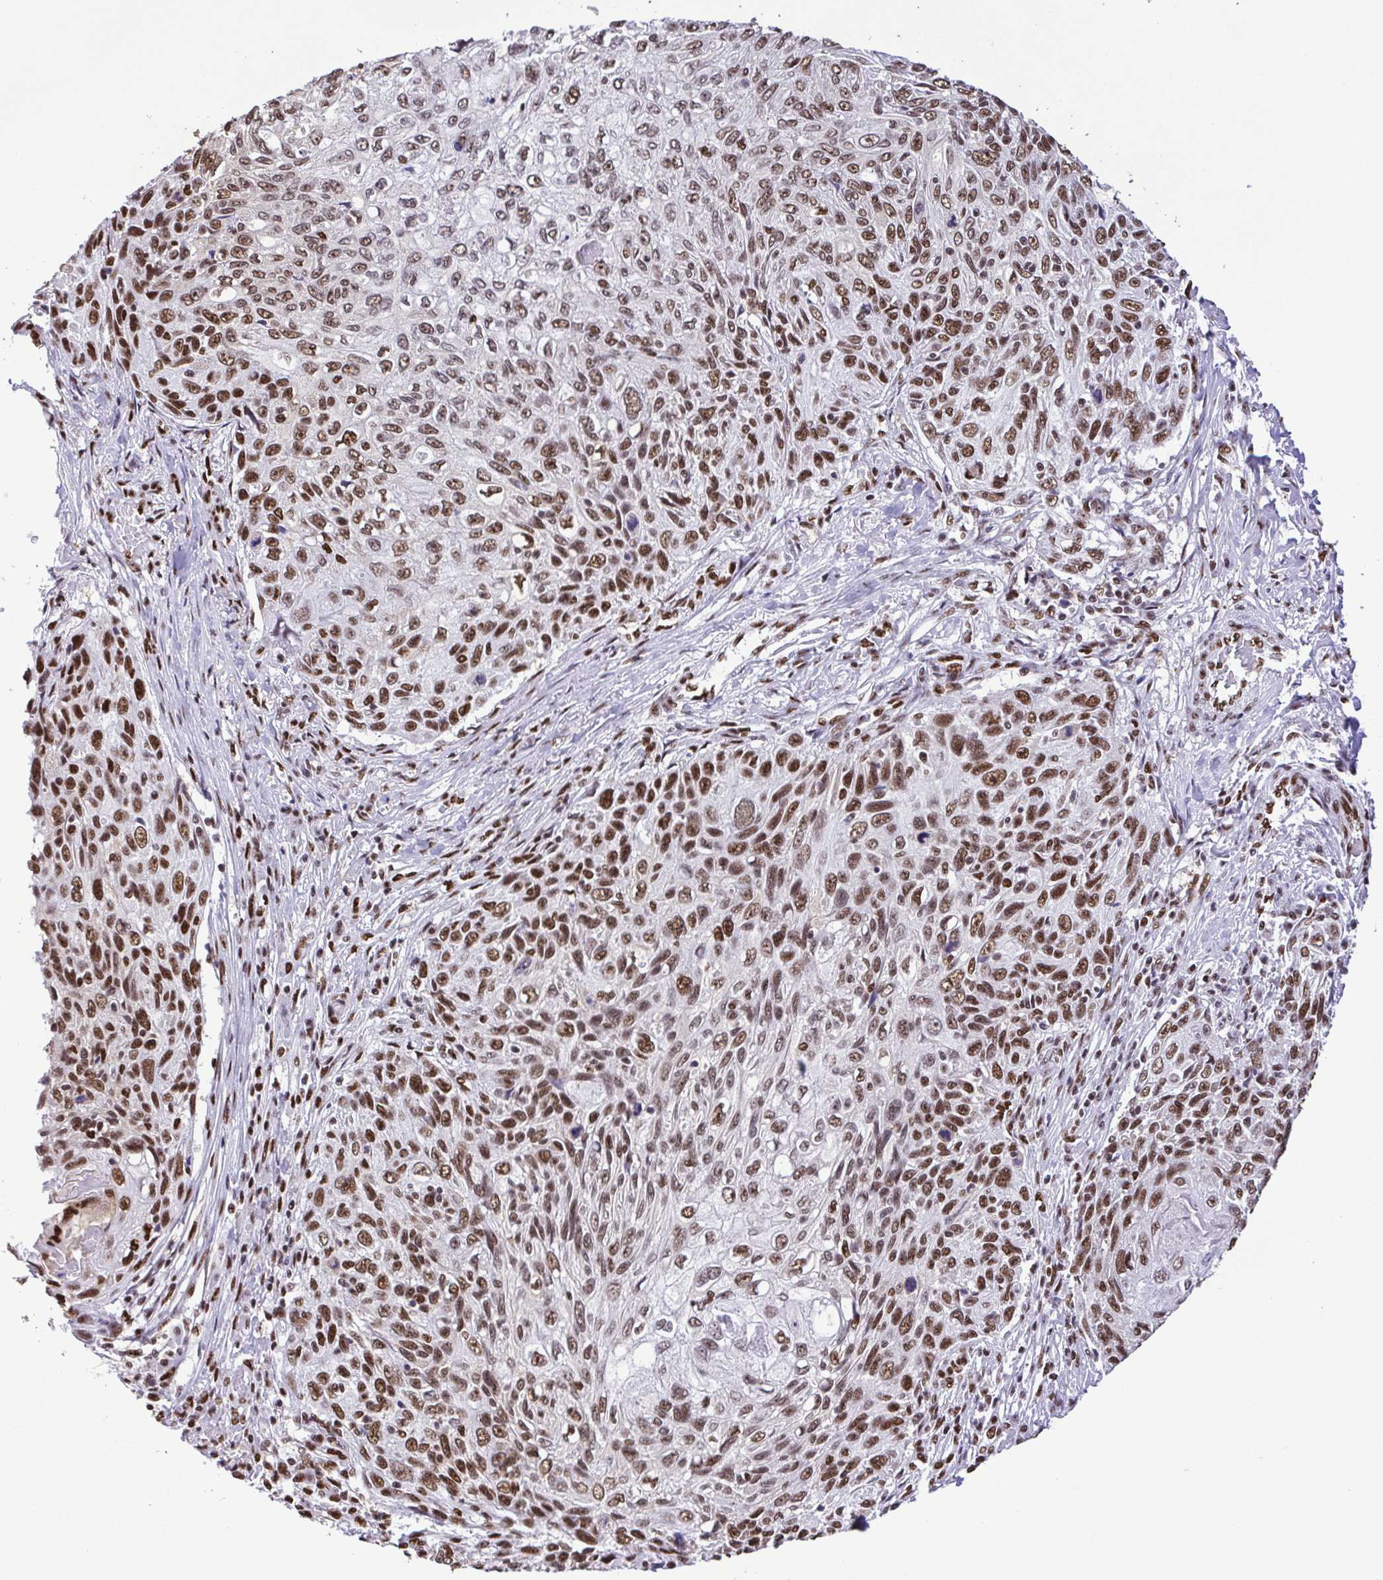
{"staining": {"intensity": "strong", "quantity": ">75%", "location": "nuclear"}, "tissue": "skin cancer", "cell_type": "Tumor cells", "image_type": "cancer", "snomed": [{"axis": "morphology", "description": "Squamous cell carcinoma, NOS"}, {"axis": "topography", "description": "Skin"}], "caption": "Immunohistochemistry (IHC) (DAB) staining of squamous cell carcinoma (skin) reveals strong nuclear protein positivity in approximately >75% of tumor cells. (DAB = brown stain, brightfield microscopy at high magnification).", "gene": "TRIM28", "patient": {"sex": "male", "age": 92}}